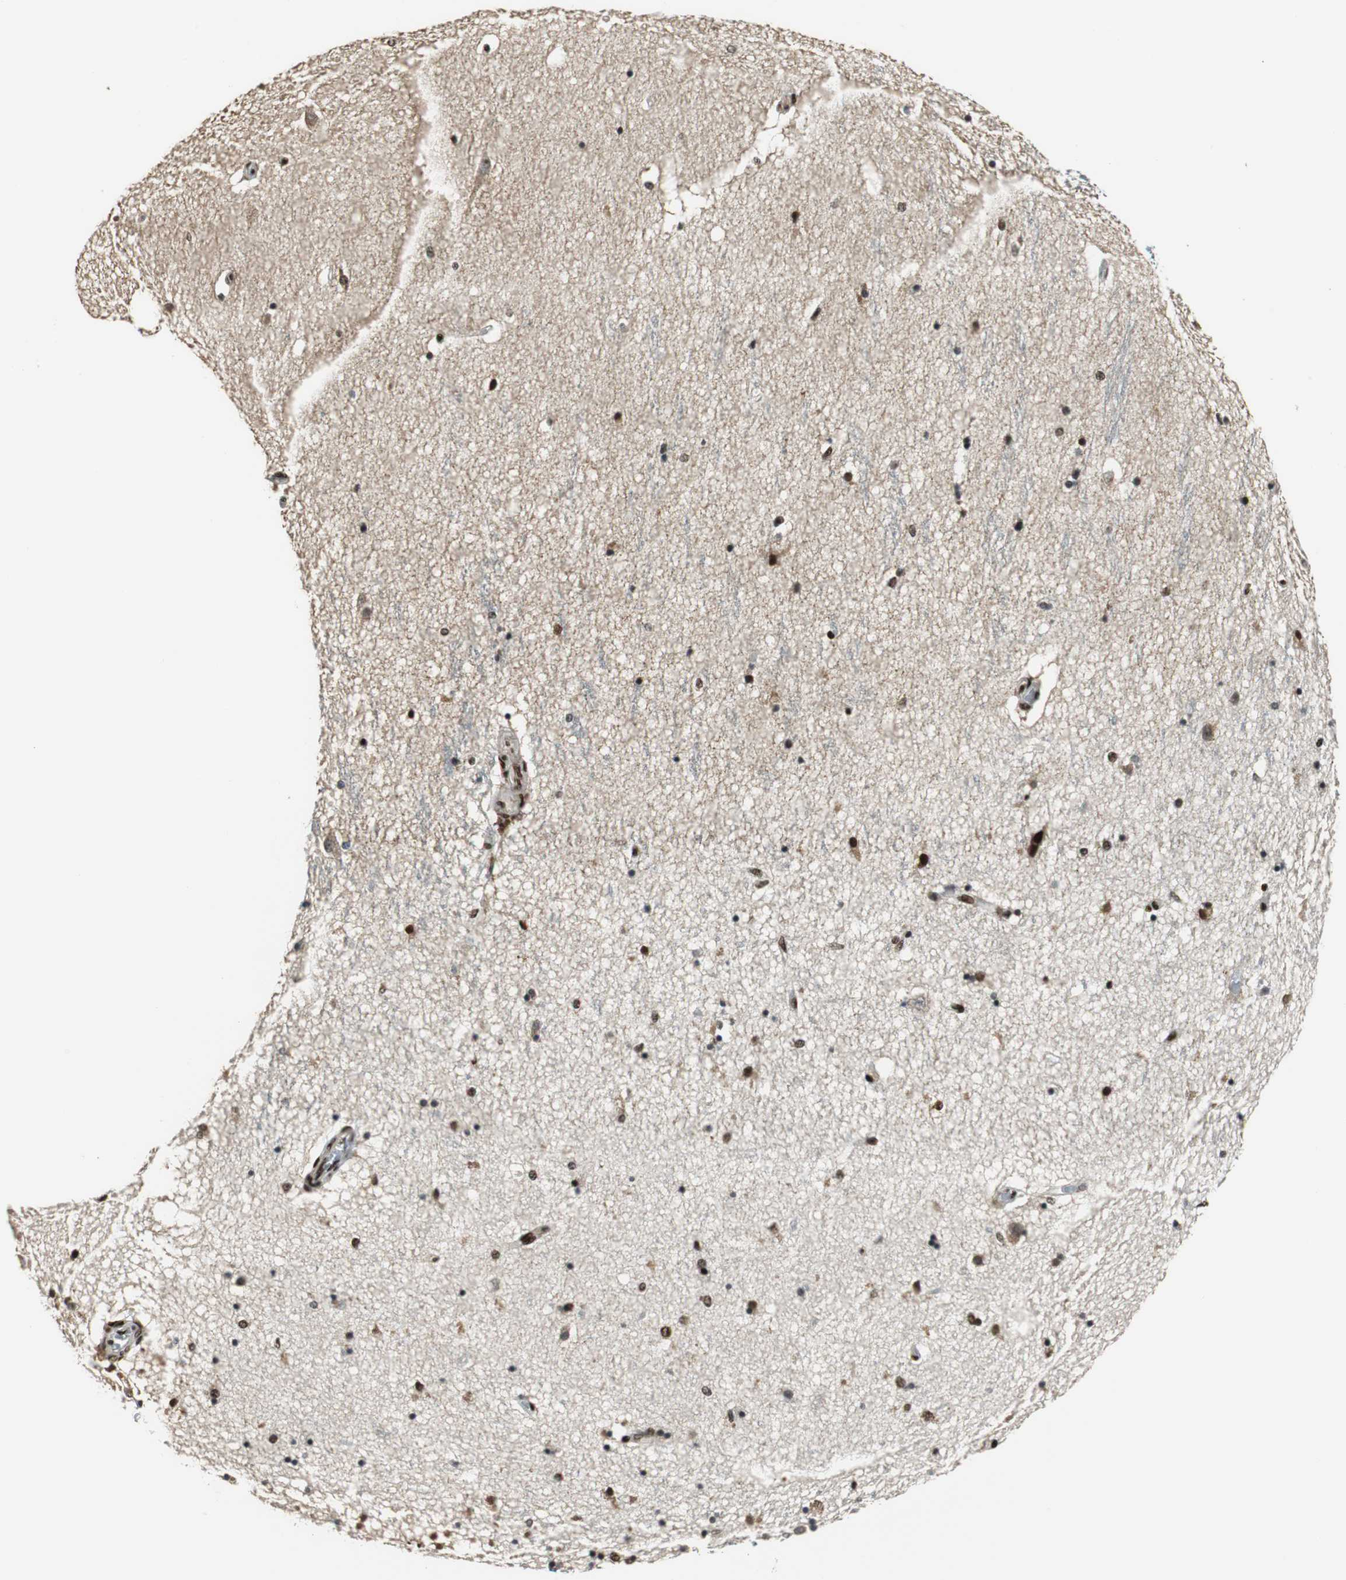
{"staining": {"intensity": "strong", "quantity": "<25%", "location": "nuclear"}, "tissue": "hippocampus", "cell_type": "Glial cells", "image_type": "normal", "snomed": [{"axis": "morphology", "description": "Normal tissue, NOS"}, {"axis": "topography", "description": "Hippocampus"}], "caption": "Immunohistochemistry (IHC) (DAB) staining of unremarkable human hippocampus reveals strong nuclear protein positivity in approximately <25% of glial cells. (Brightfield microscopy of DAB IHC at high magnification).", "gene": "HDAC1", "patient": {"sex": "female", "age": 54}}